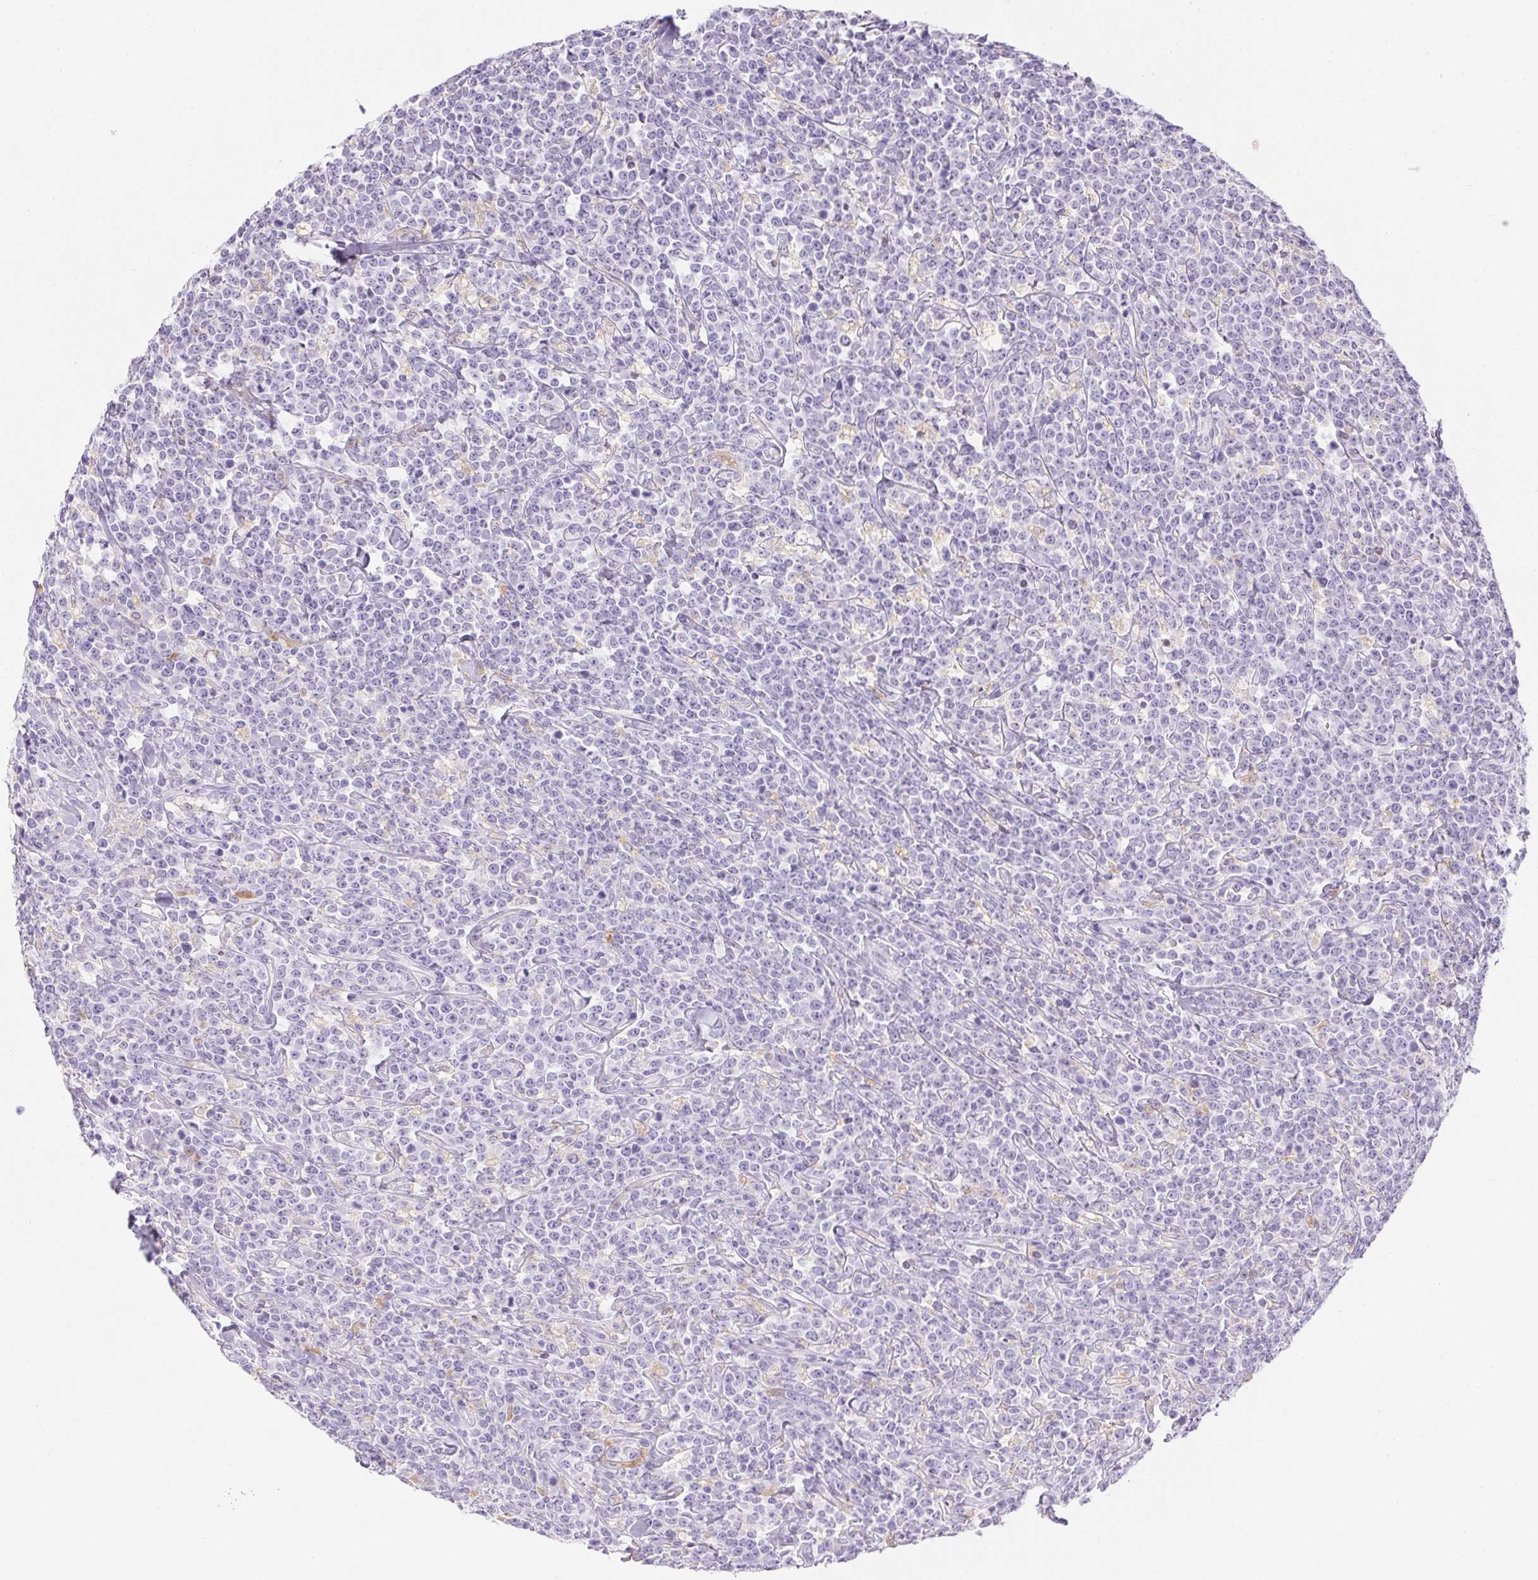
{"staining": {"intensity": "negative", "quantity": "none", "location": "none"}, "tissue": "lymphoma", "cell_type": "Tumor cells", "image_type": "cancer", "snomed": [{"axis": "morphology", "description": "Malignant lymphoma, non-Hodgkin's type, High grade"}, {"axis": "topography", "description": "Small intestine"}], "caption": "Human malignant lymphoma, non-Hodgkin's type (high-grade) stained for a protein using immunohistochemistry exhibits no positivity in tumor cells.", "gene": "ATP6V1G3", "patient": {"sex": "female", "age": 56}}